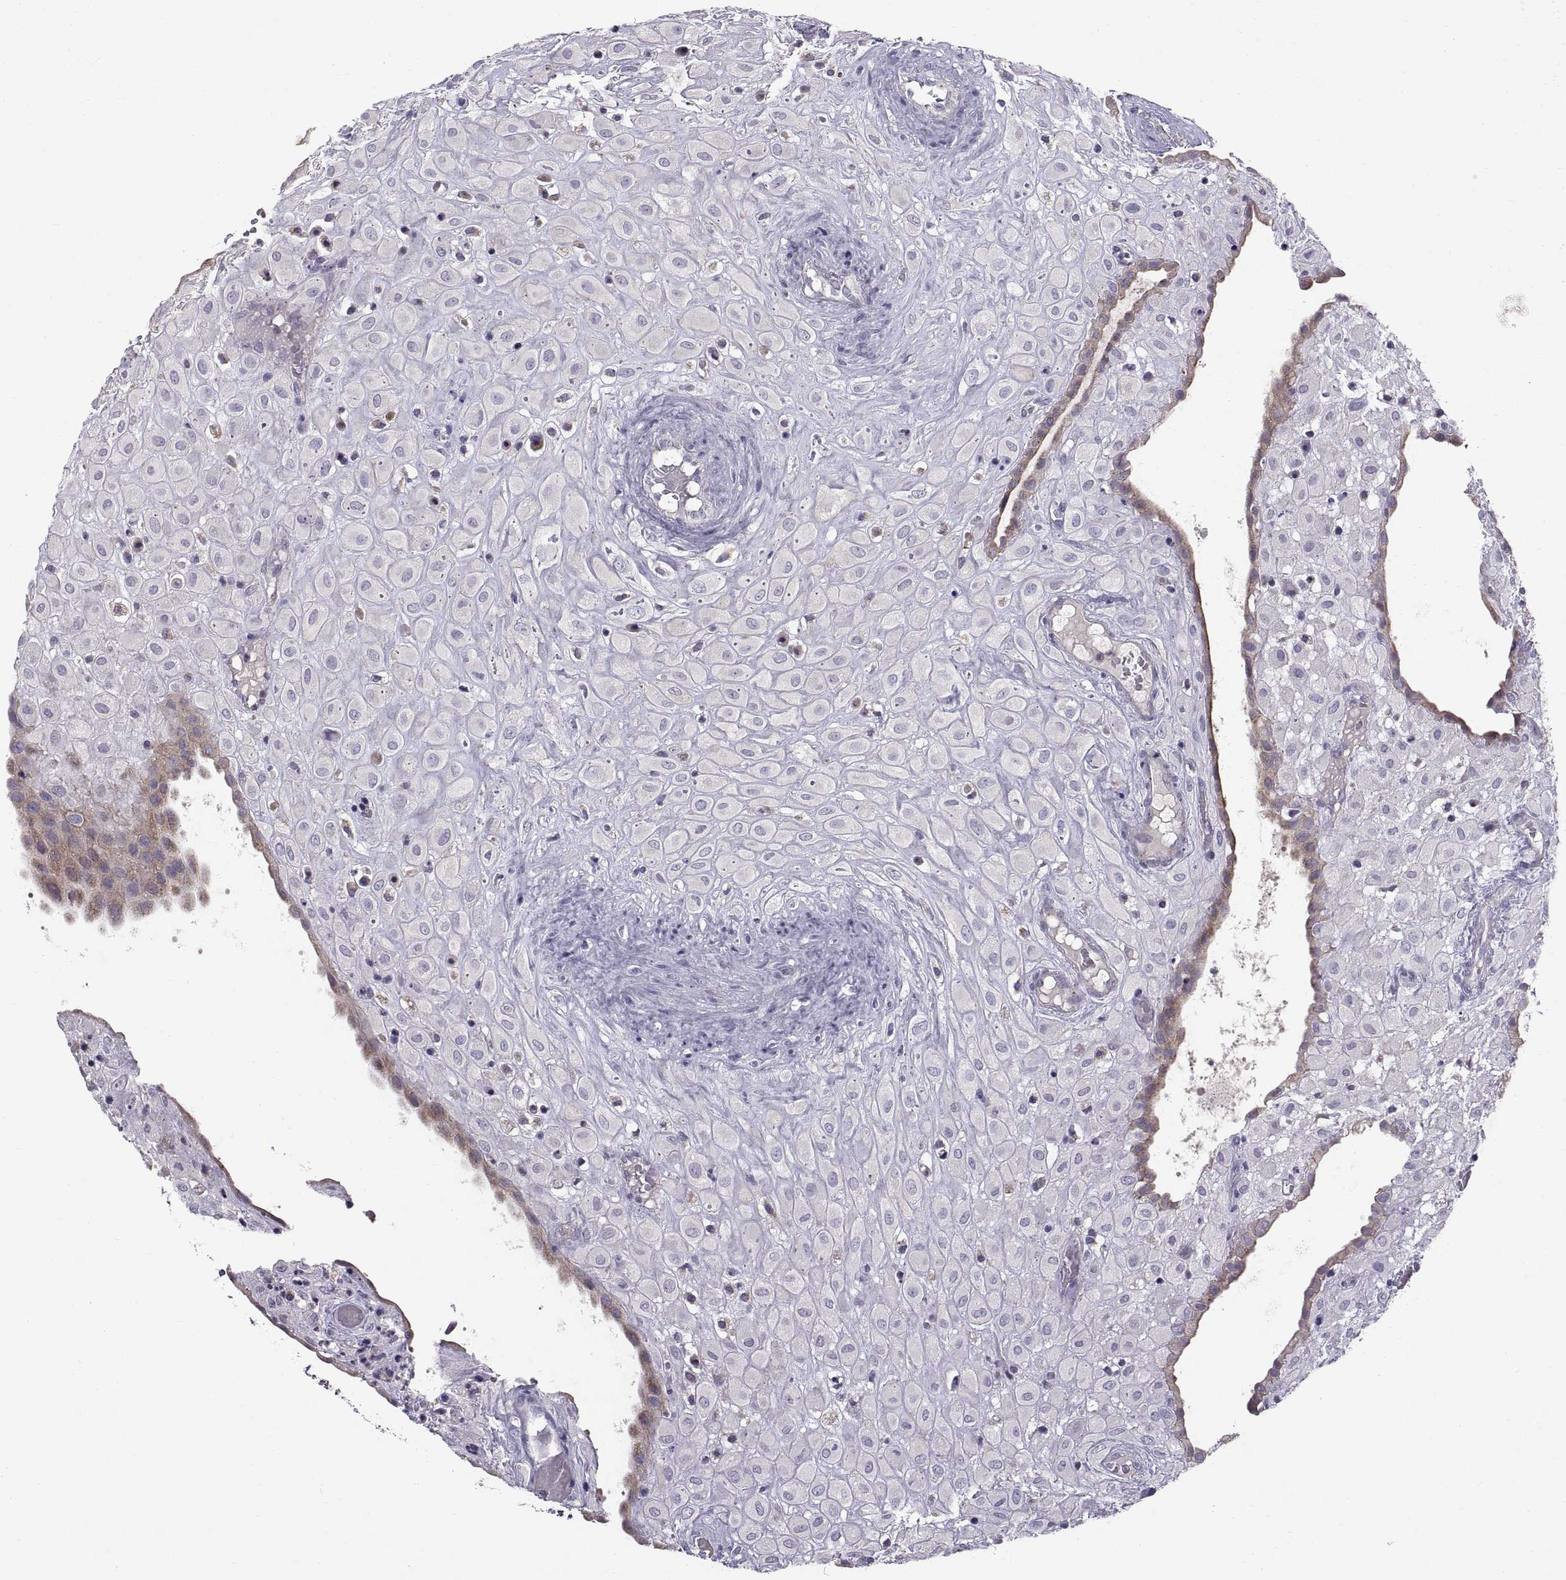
{"staining": {"intensity": "moderate", "quantity": "<25%", "location": "cytoplasmic/membranous"}, "tissue": "placenta", "cell_type": "Decidual cells", "image_type": "normal", "snomed": [{"axis": "morphology", "description": "Normal tissue, NOS"}, {"axis": "topography", "description": "Placenta"}], "caption": "Protein expression analysis of unremarkable human placenta reveals moderate cytoplasmic/membranous staining in approximately <25% of decidual cells.", "gene": "ARSL", "patient": {"sex": "female", "age": 24}}